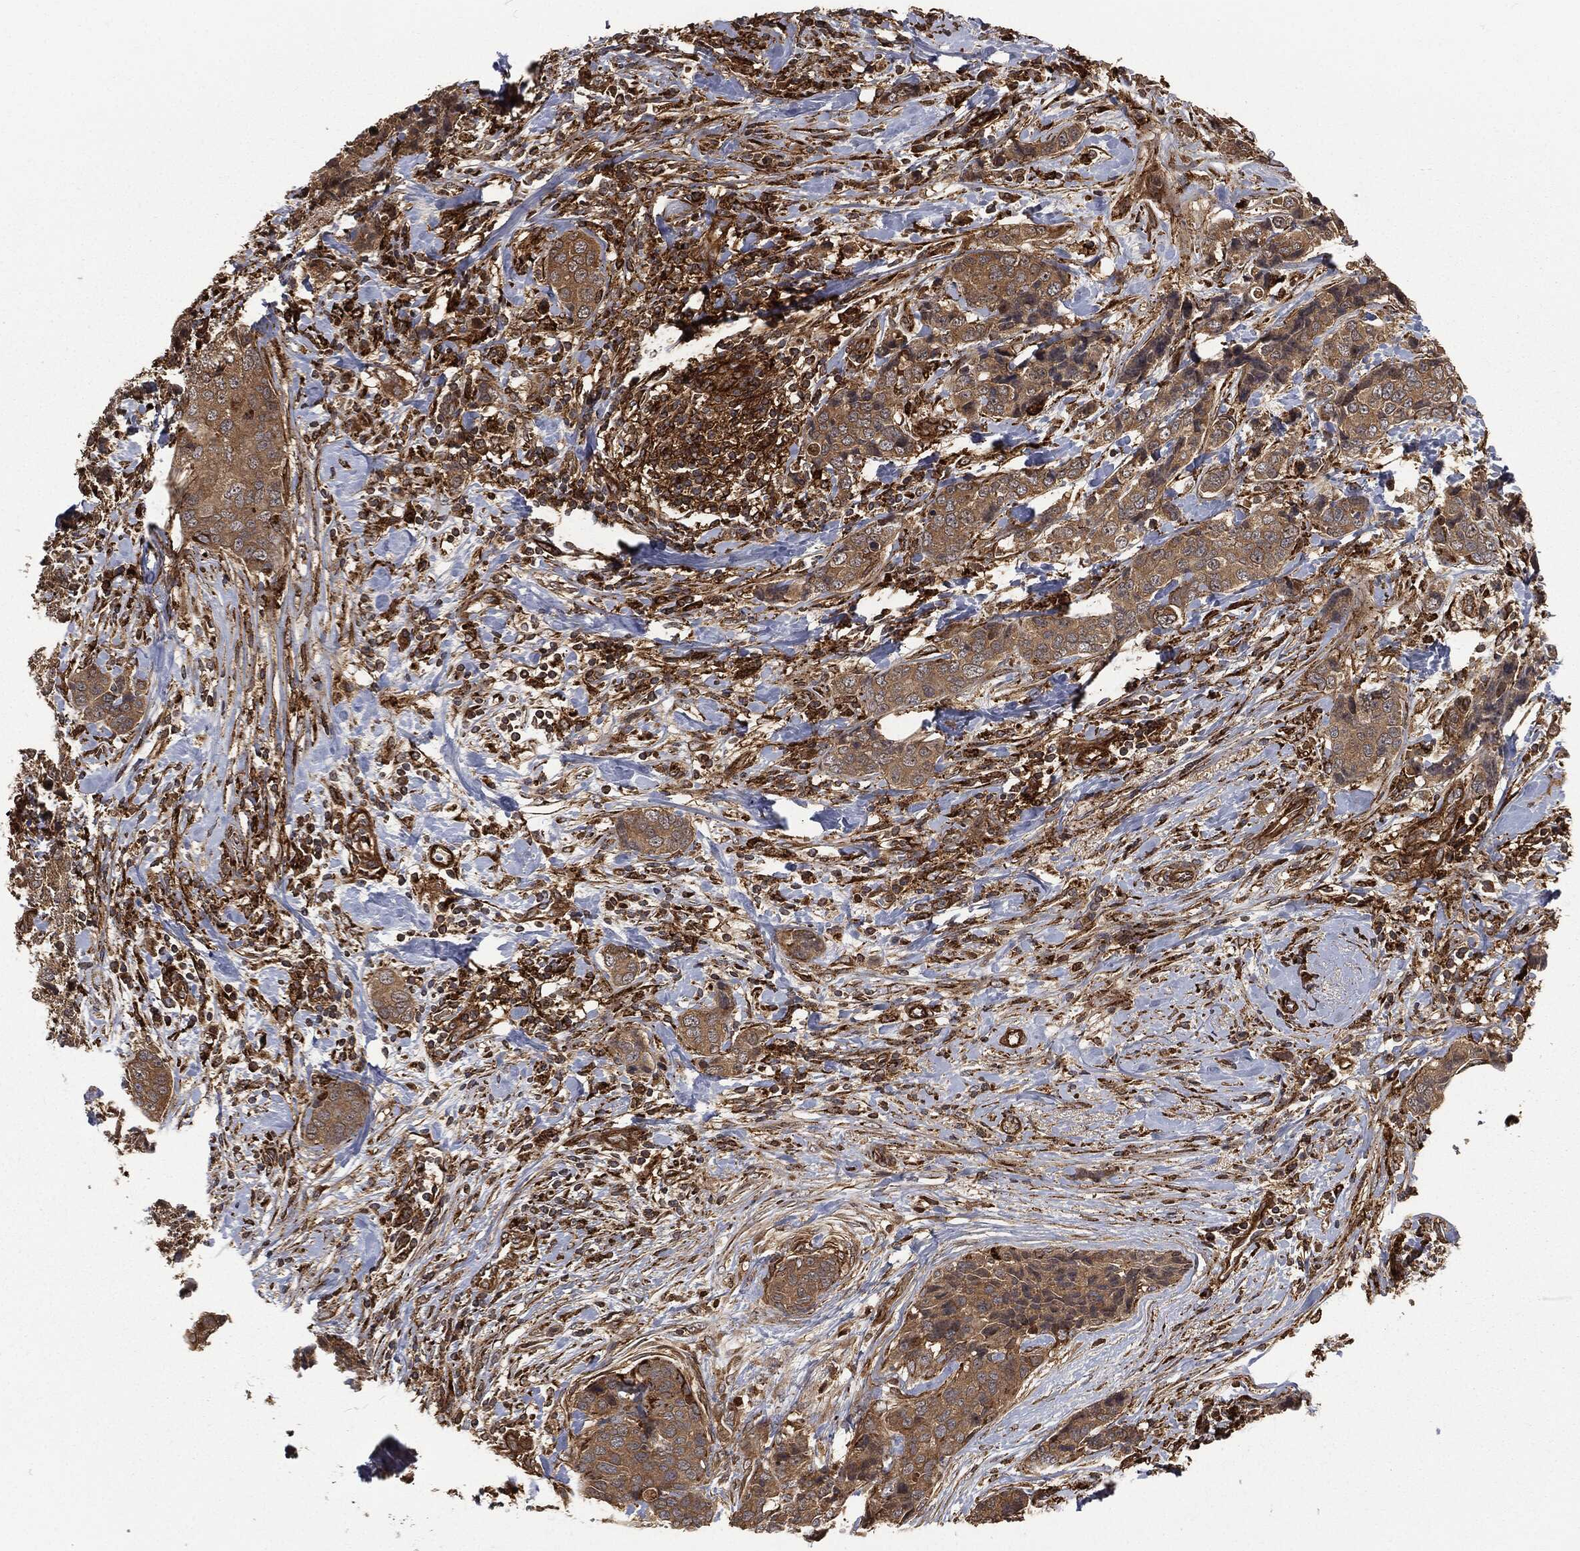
{"staining": {"intensity": "moderate", "quantity": ">75%", "location": "cytoplasmic/membranous"}, "tissue": "breast cancer", "cell_type": "Tumor cells", "image_type": "cancer", "snomed": [{"axis": "morphology", "description": "Lobular carcinoma"}, {"axis": "topography", "description": "Breast"}], "caption": "An immunohistochemistry (IHC) image of neoplastic tissue is shown. Protein staining in brown shows moderate cytoplasmic/membranous positivity in lobular carcinoma (breast) within tumor cells.", "gene": "RFTN1", "patient": {"sex": "female", "age": 59}}